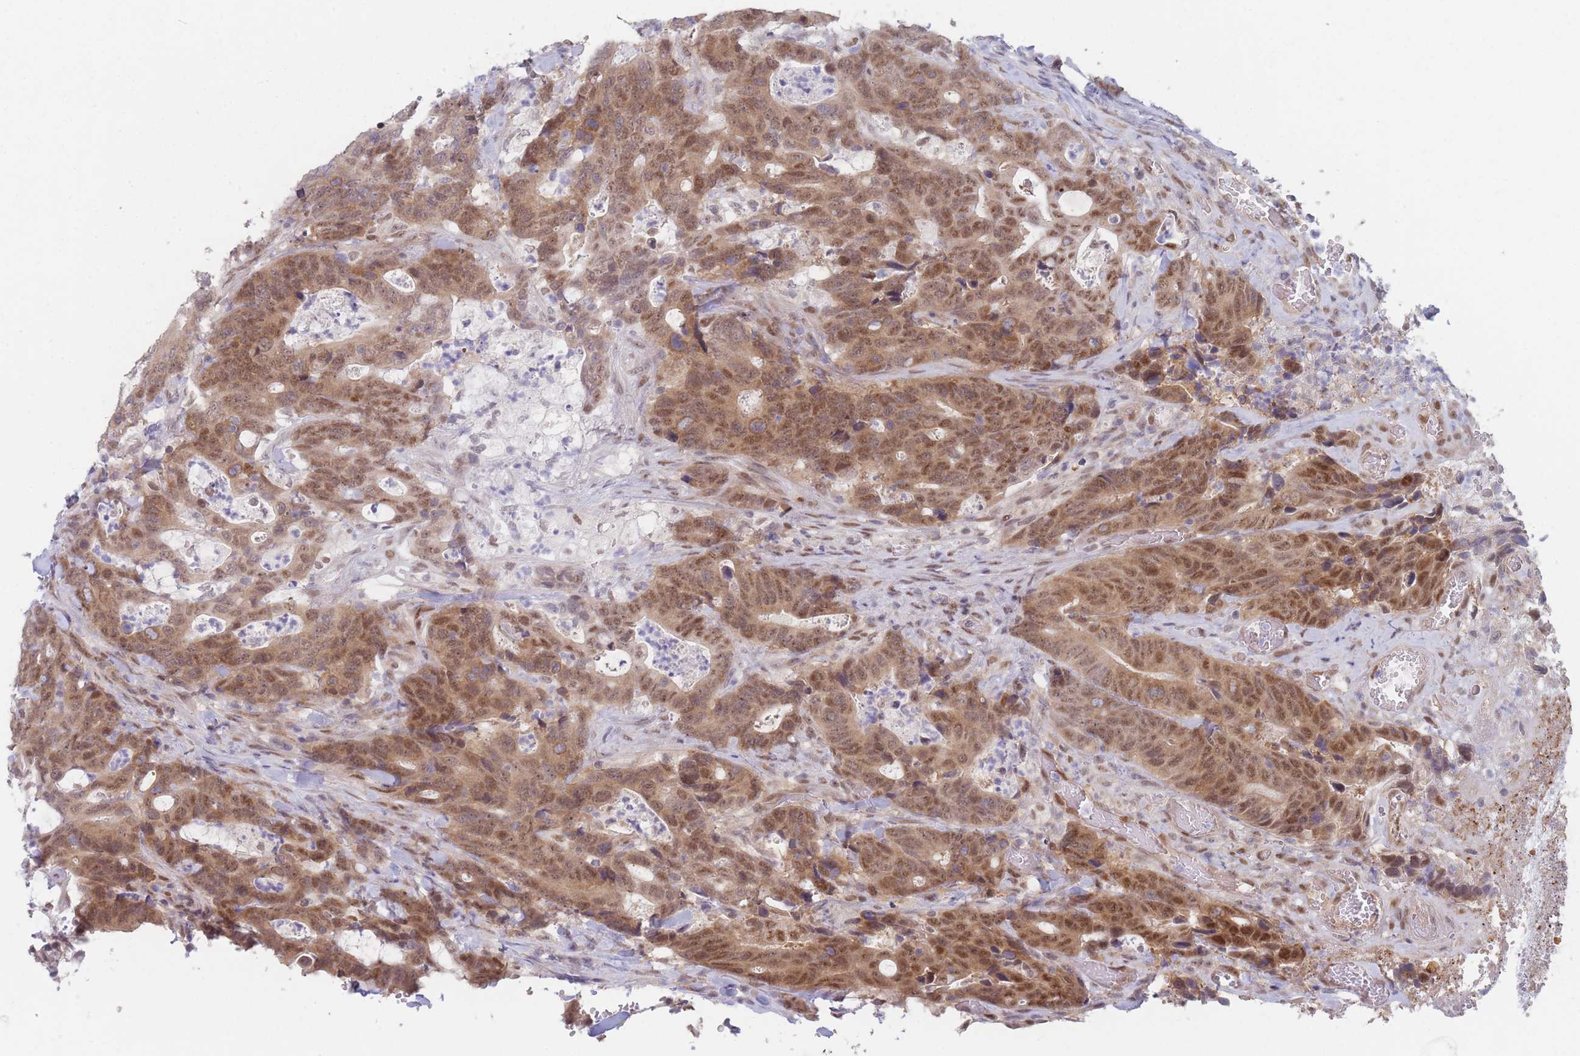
{"staining": {"intensity": "moderate", "quantity": ">75%", "location": "cytoplasmic/membranous,nuclear"}, "tissue": "colorectal cancer", "cell_type": "Tumor cells", "image_type": "cancer", "snomed": [{"axis": "morphology", "description": "Adenocarcinoma, NOS"}, {"axis": "topography", "description": "Colon"}], "caption": "Immunohistochemistry (IHC) histopathology image of neoplastic tissue: human colorectal cancer stained using immunohistochemistry reveals medium levels of moderate protein expression localized specifically in the cytoplasmic/membranous and nuclear of tumor cells, appearing as a cytoplasmic/membranous and nuclear brown color.", "gene": "ANKRD10", "patient": {"sex": "female", "age": 82}}